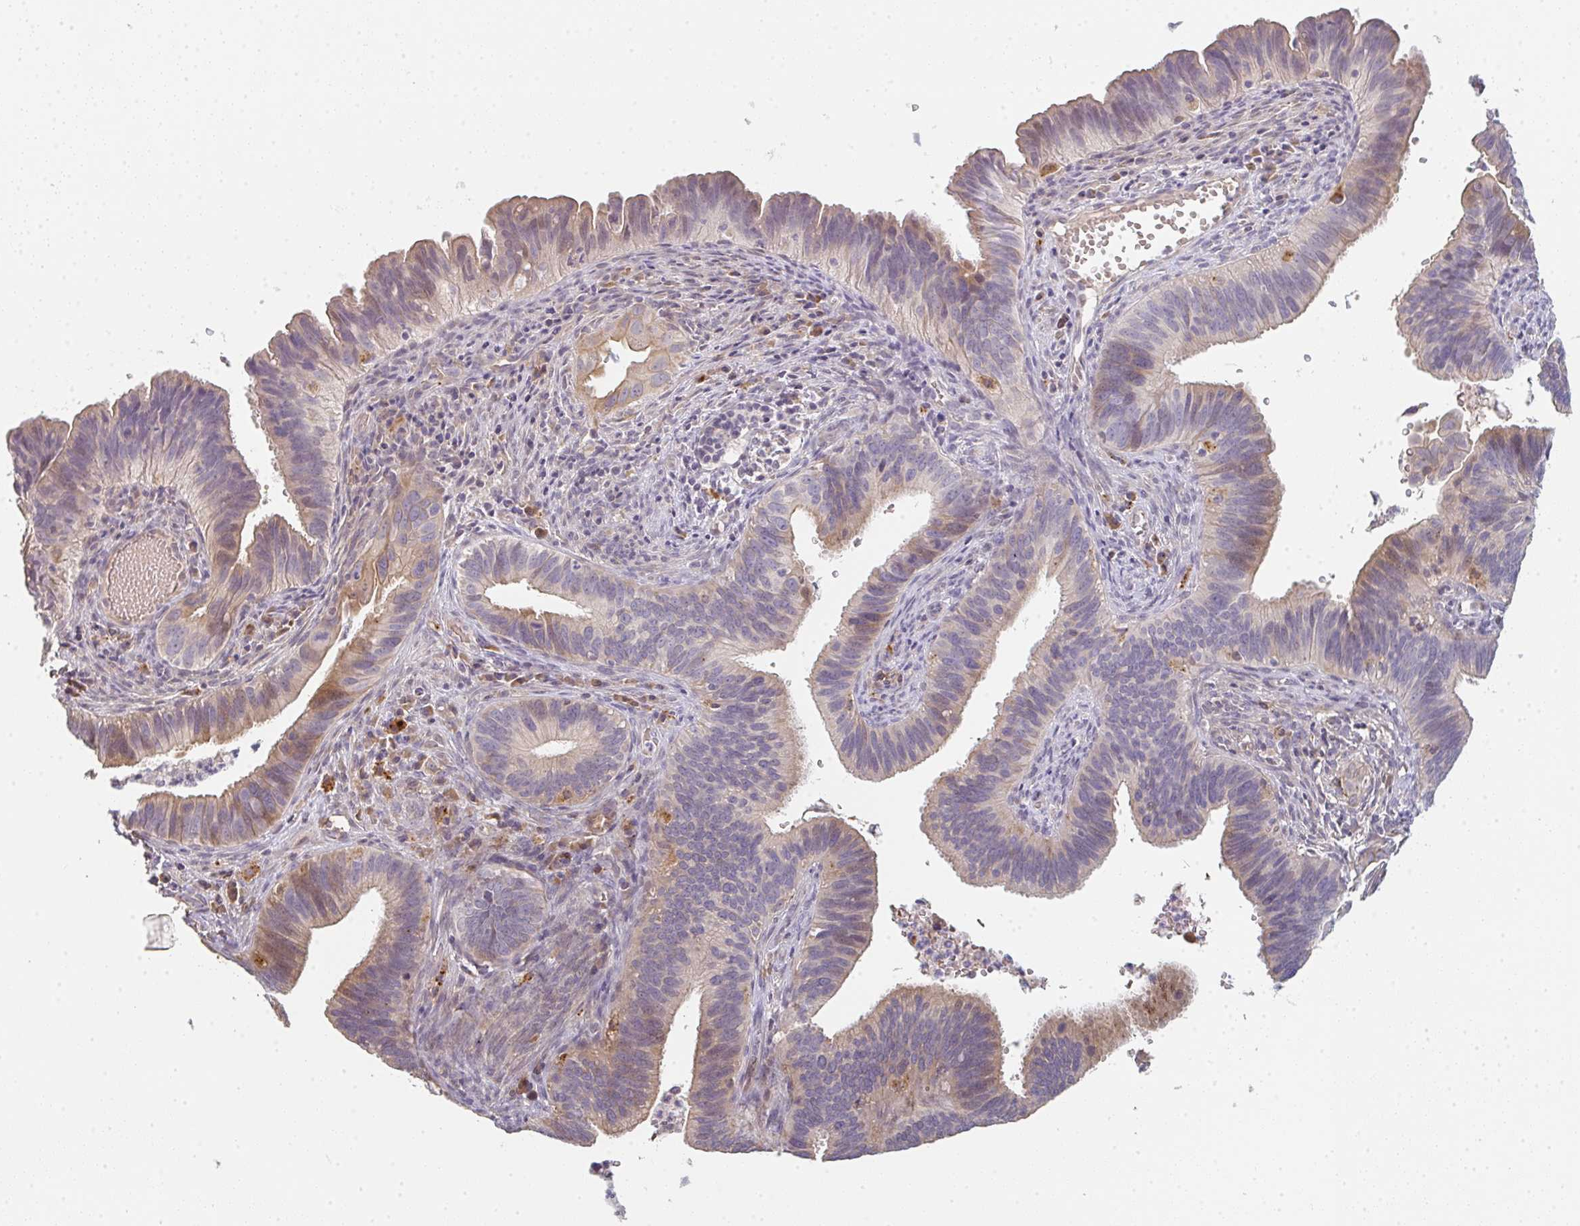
{"staining": {"intensity": "moderate", "quantity": "<25%", "location": "cytoplasmic/membranous"}, "tissue": "cervical cancer", "cell_type": "Tumor cells", "image_type": "cancer", "snomed": [{"axis": "morphology", "description": "Adenocarcinoma, NOS"}, {"axis": "topography", "description": "Cervix"}], "caption": "A brown stain highlights moderate cytoplasmic/membranous positivity of a protein in cervical cancer (adenocarcinoma) tumor cells. Using DAB (3,3'-diaminobenzidine) (brown) and hematoxylin (blue) stains, captured at high magnification using brightfield microscopy.", "gene": "TMEM237", "patient": {"sex": "female", "age": 42}}